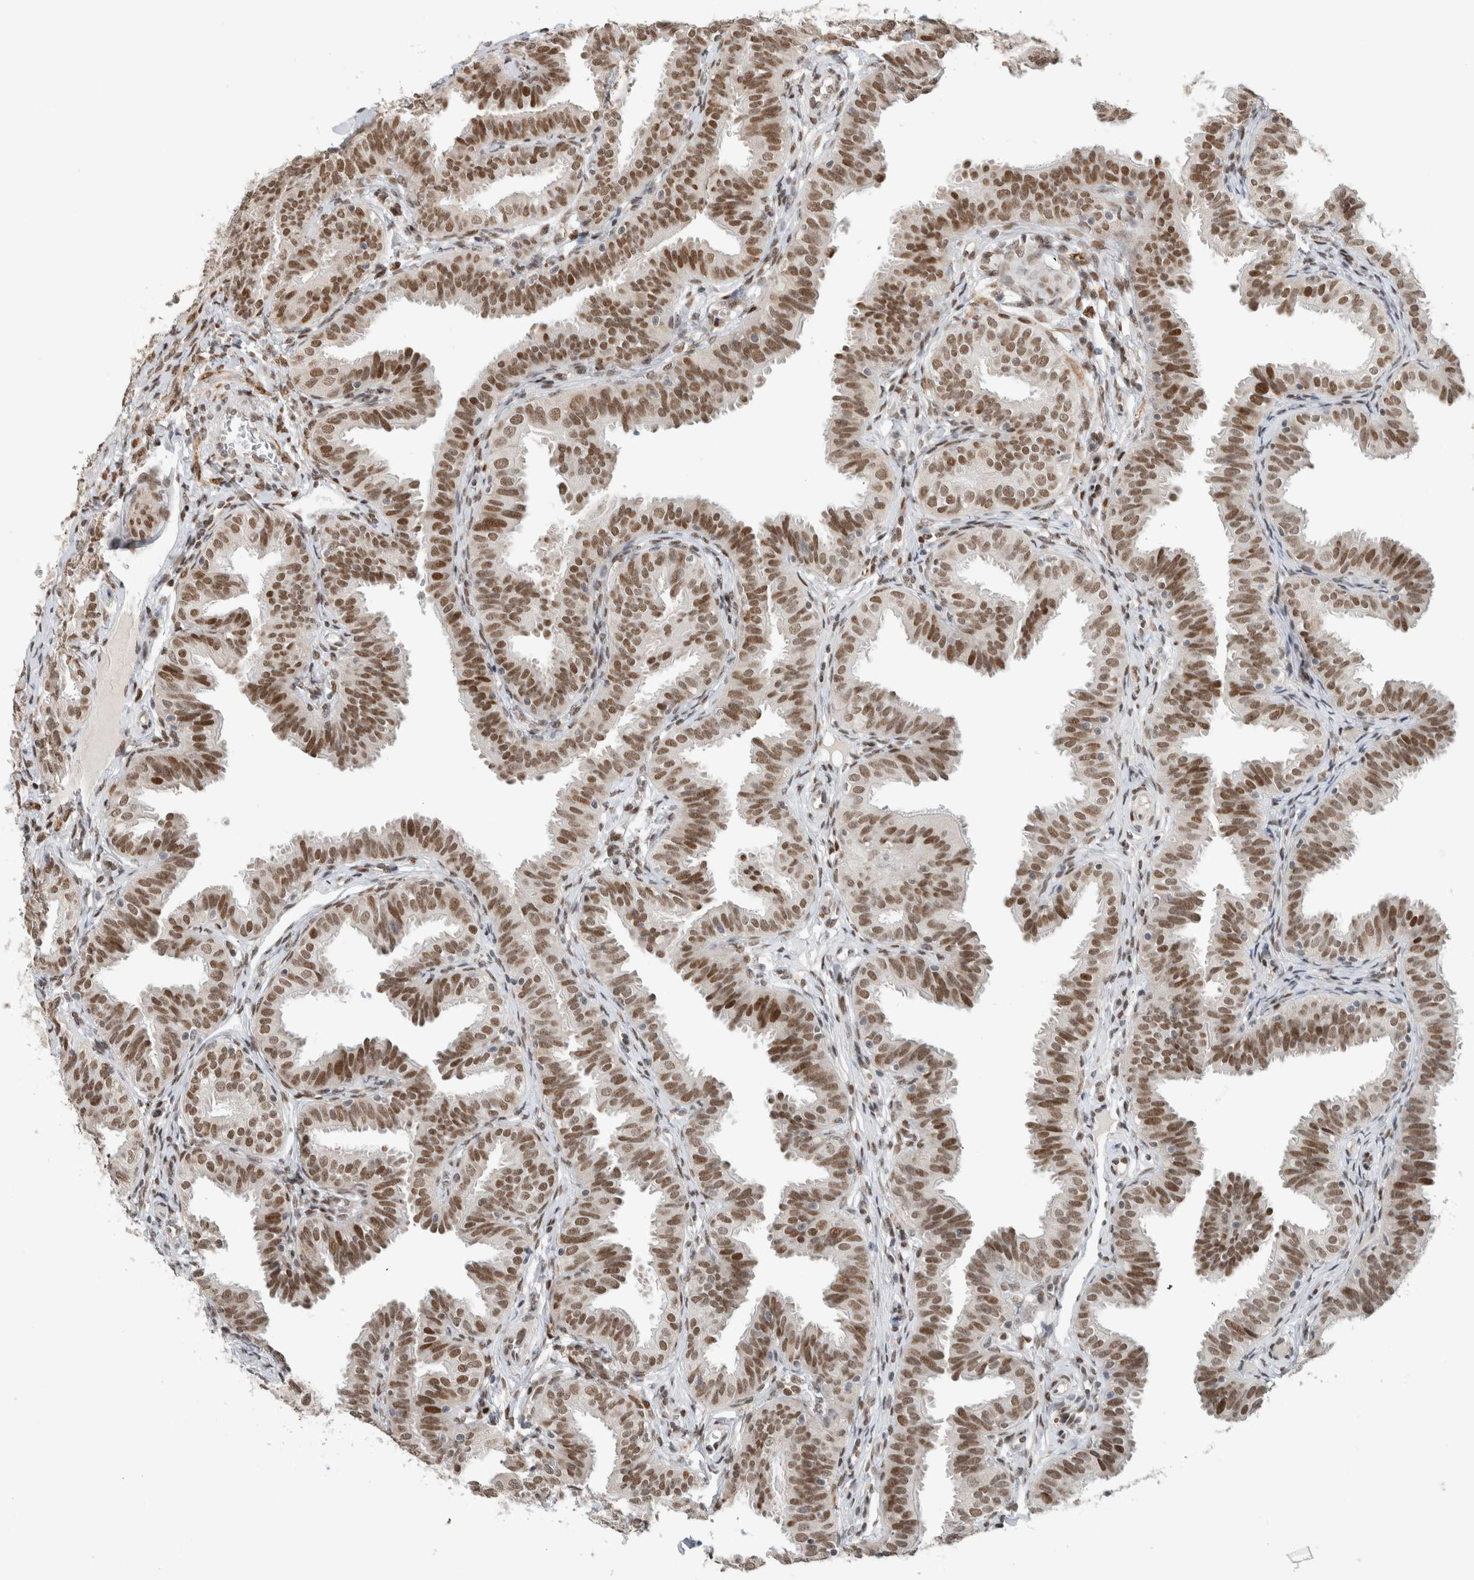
{"staining": {"intensity": "moderate", "quantity": ">75%", "location": "nuclear"}, "tissue": "fallopian tube", "cell_type": "Glandular cells", "image_type": "normal", "snomed": [{"axis": "morphology", "description": "Normal tissue, NOS"}, {"axis": "topography", "description": "Fallopian tube"}], "caption": "Glandular cells exhibit moderate nuclear staining in approximately >75% of cells in unremarkable fallopian tube.", "gene": "HNRNPR", "patient": {"sex": "female", "age": 35}}